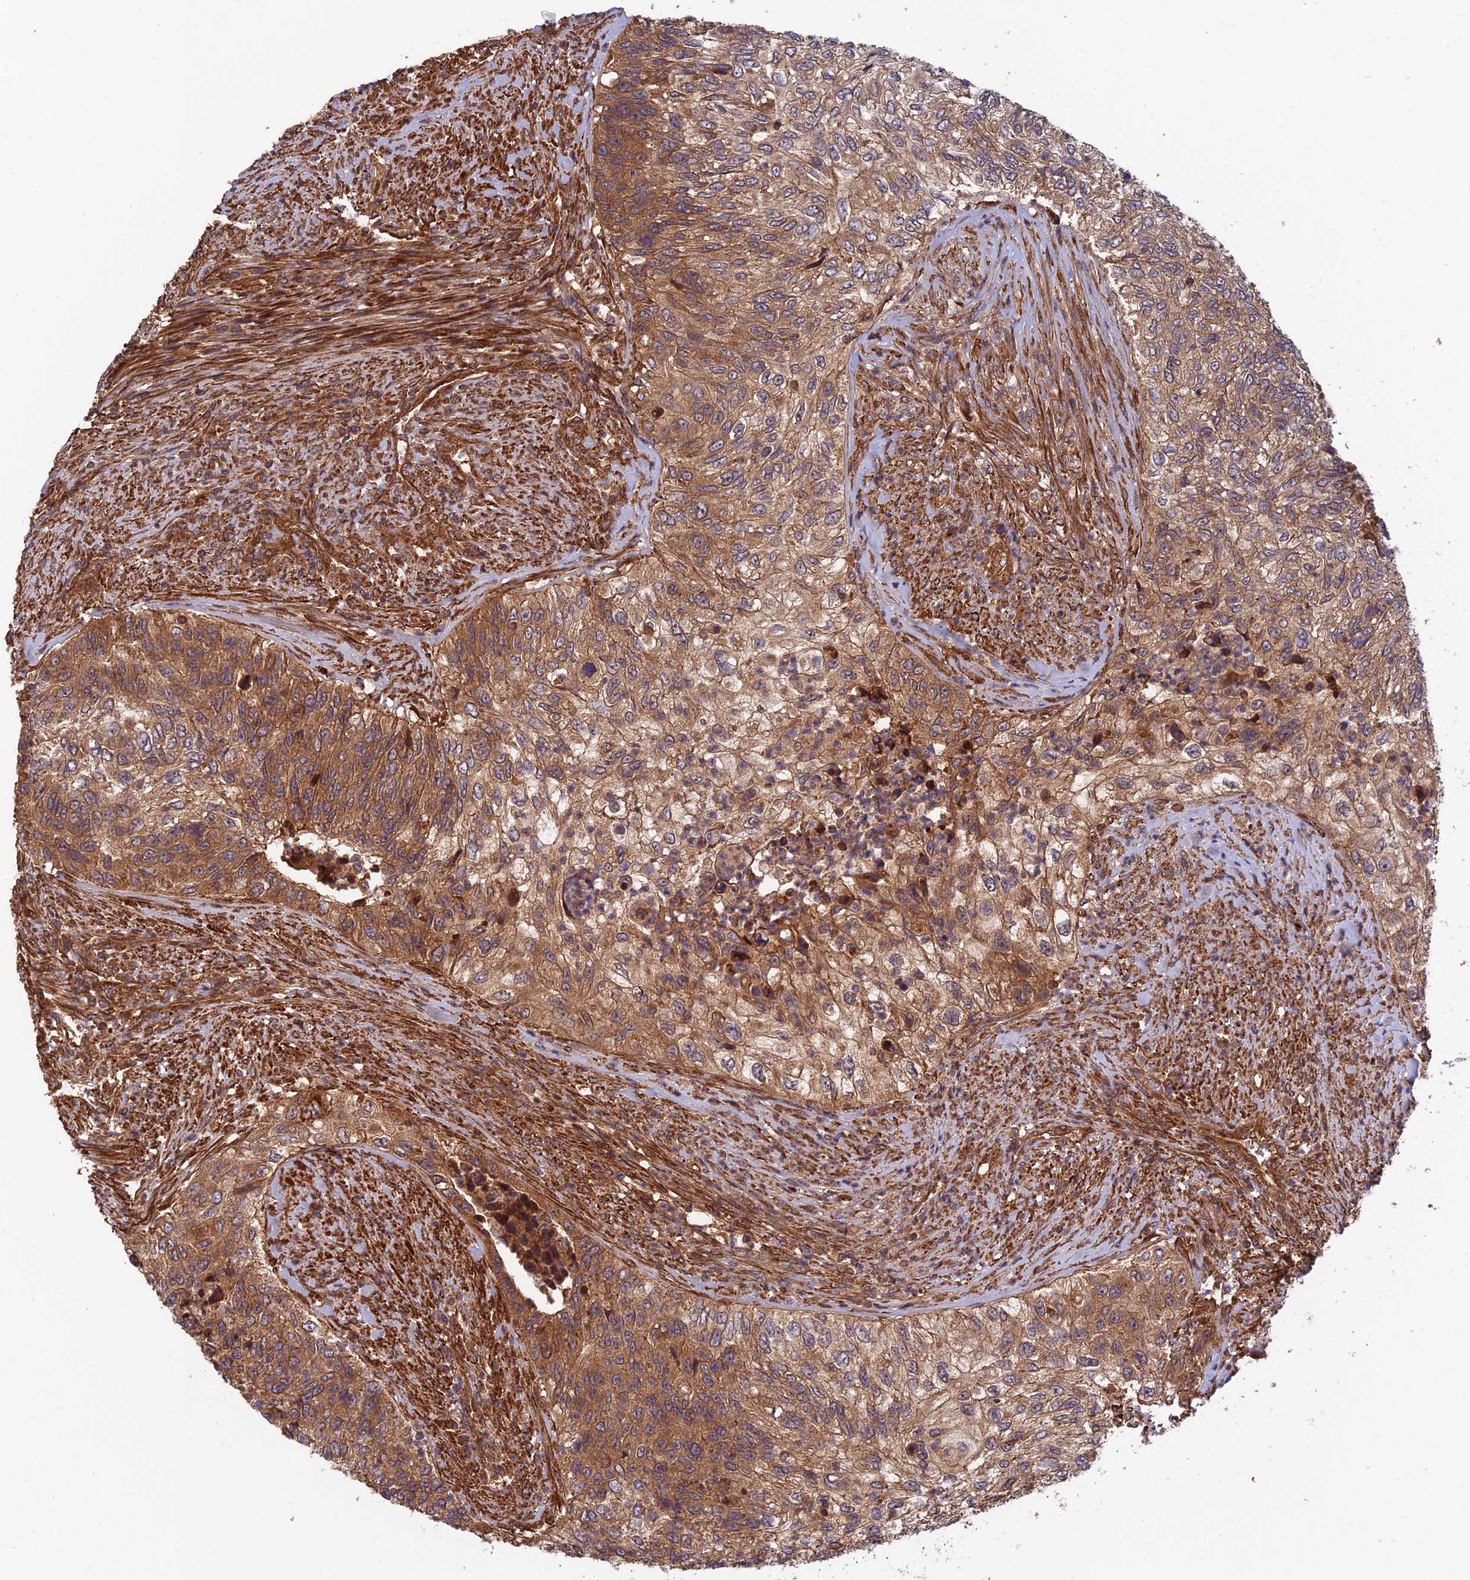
{"staining": {"intensity": "moderate", "quantity": ">75%", "location": "cytoplasmic/membranous"}, "tissue": "urothelial cancer", "cell_type": "Tumor cells", "image_type": "cancer", "snomed": [{"axis": "morphology", "description": "Urothelial carcinoma, High grade"}, {"axis": "topography", "description": "Urinary bladder"}], "caption": "Immunohistochemistry of human urothelial cancer displays medium levels of moderate cytoplasmic/membranous positivity in about >75% of tumor cells.", "gene": "RELCH", "patient": {"sex": "female", "age": 60}}